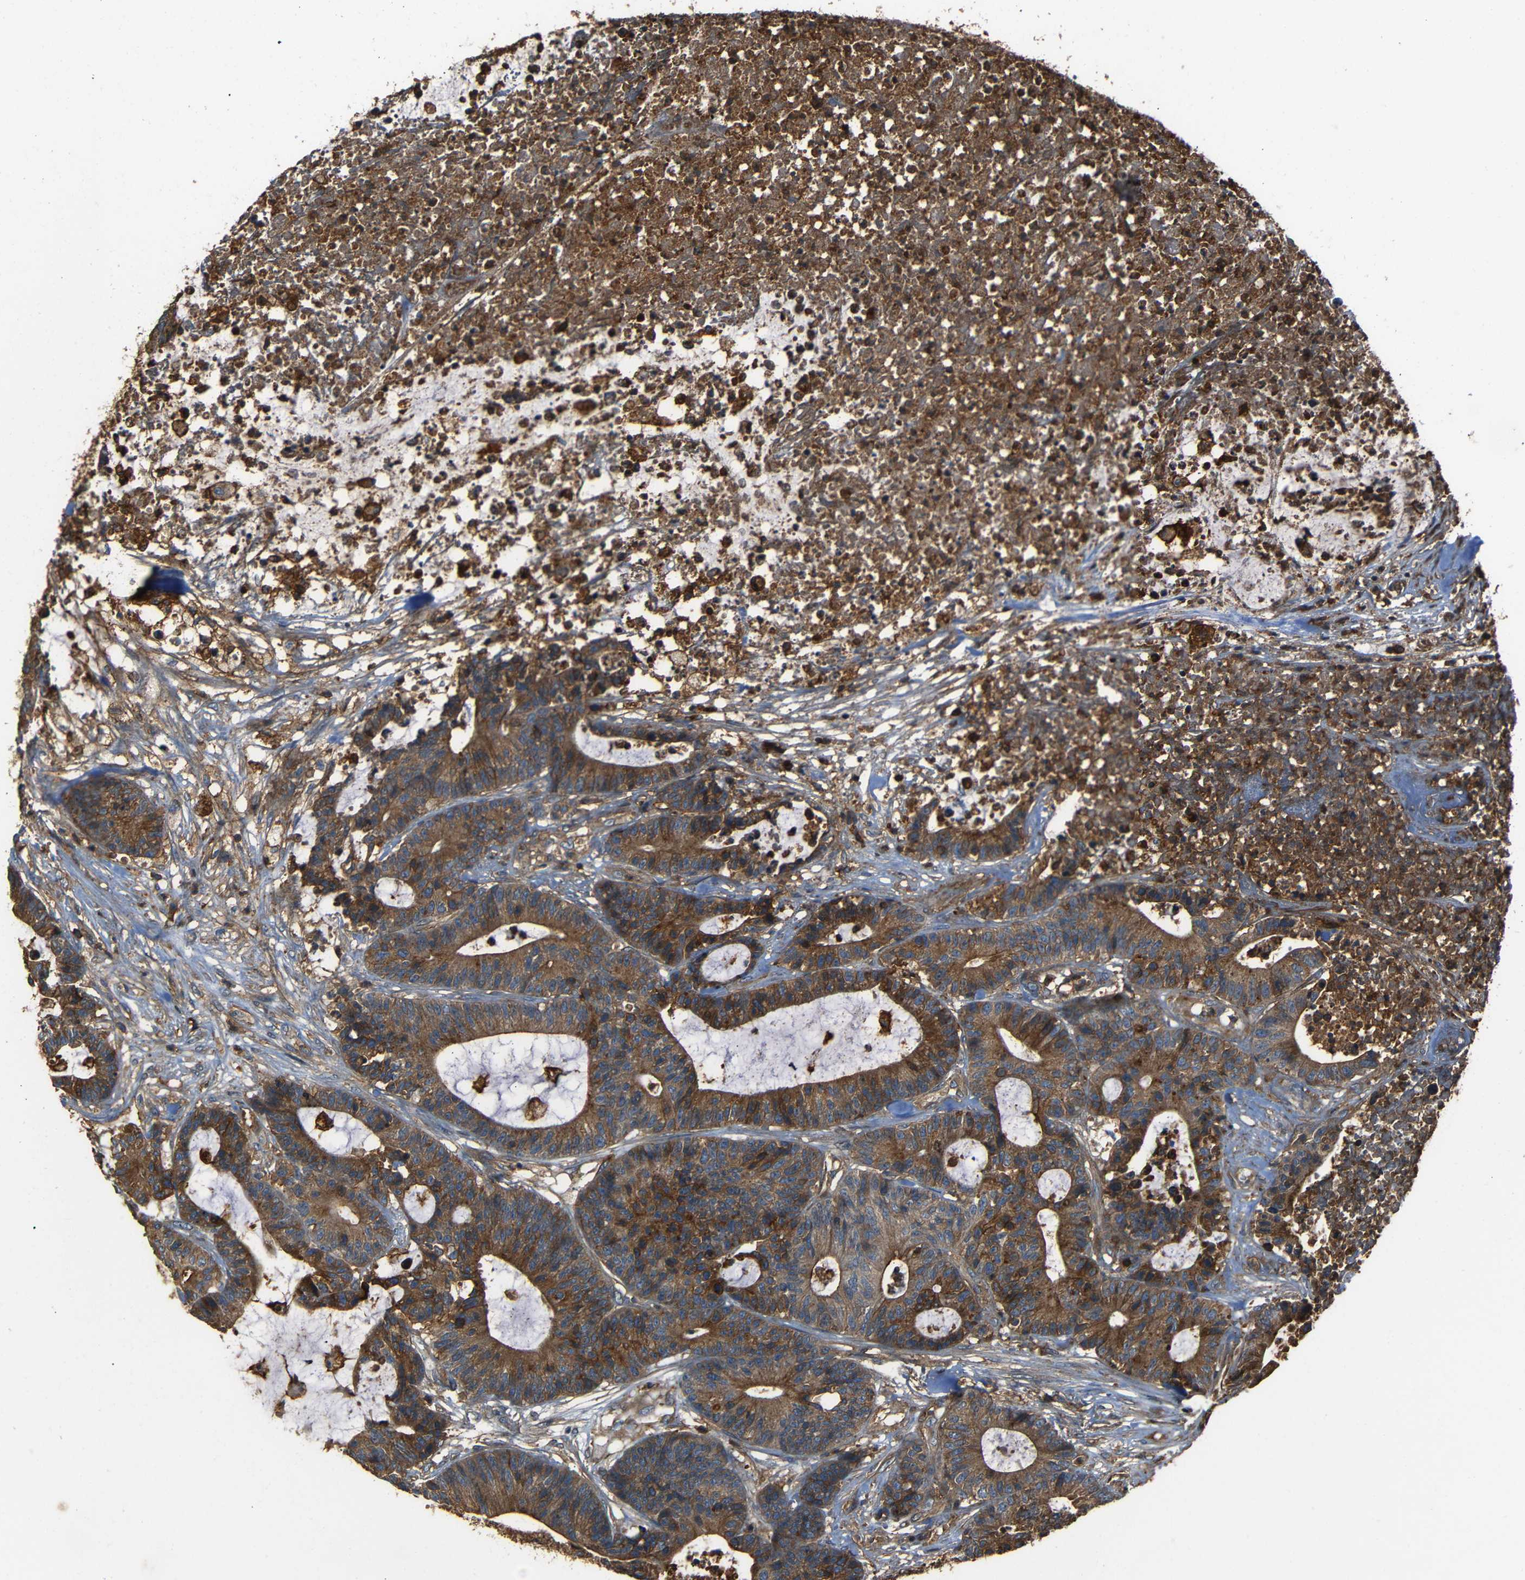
{"staining": {"intensity": "strong", "quantity": ">75%", "location": "cytoplasmic/membranous"}, "tissue": "colorectal cancer", "cell_type": "Tumor cells", "image_type": "cancer", "snomed": [{"axis": "morphology", "description": "Adenocarcinoma, NOS"}, {"axis": "topography", "description": "Colon"}], "caption": "This is an image of immunohistochemistry (IHC) staining of colorectal adenocarcinoma, which shows strong expression in the cytoplasmic/membranous of tumor cells.", "gene": "ADGRE5", "patient": {"sex": "female", "age": 84}}